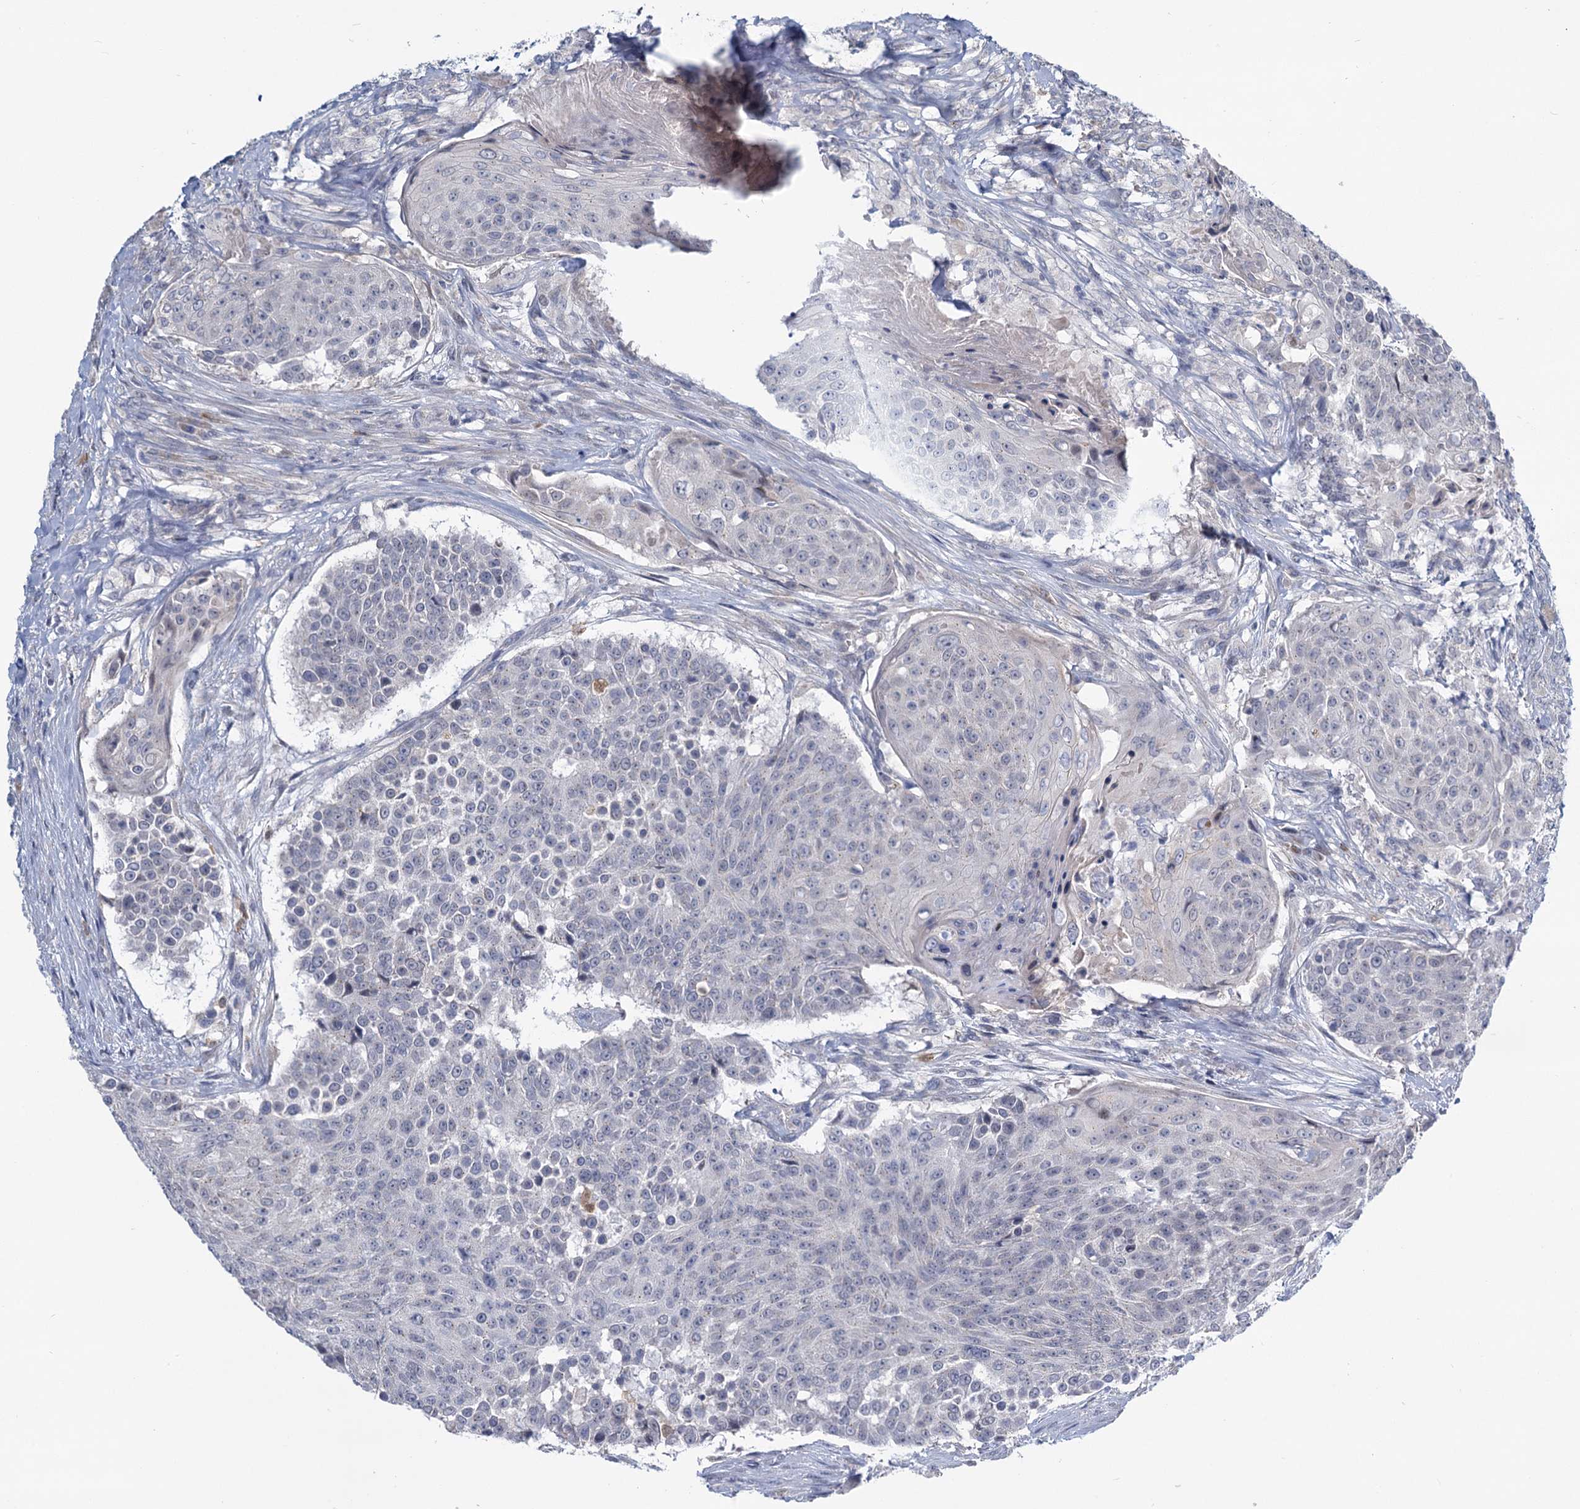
{"staining": {"intensity": "negative", "quantity": "none", "location": "none"}, "tissue": "urothelial cancer", "cell_type": "Tumor cells", "image_type": "cancer", "snomed": [{"axis": "morphology", "description": "Urothelial carcinoma, High grade"}, {"axis": "topography", "description": "Urinary bladder"}], "caption": "A photomicrograph of human urothelial cancer is negative for staining in tumor cells.", "gene": "STAP1", "patient": {"sex": "female", "age": 63}}